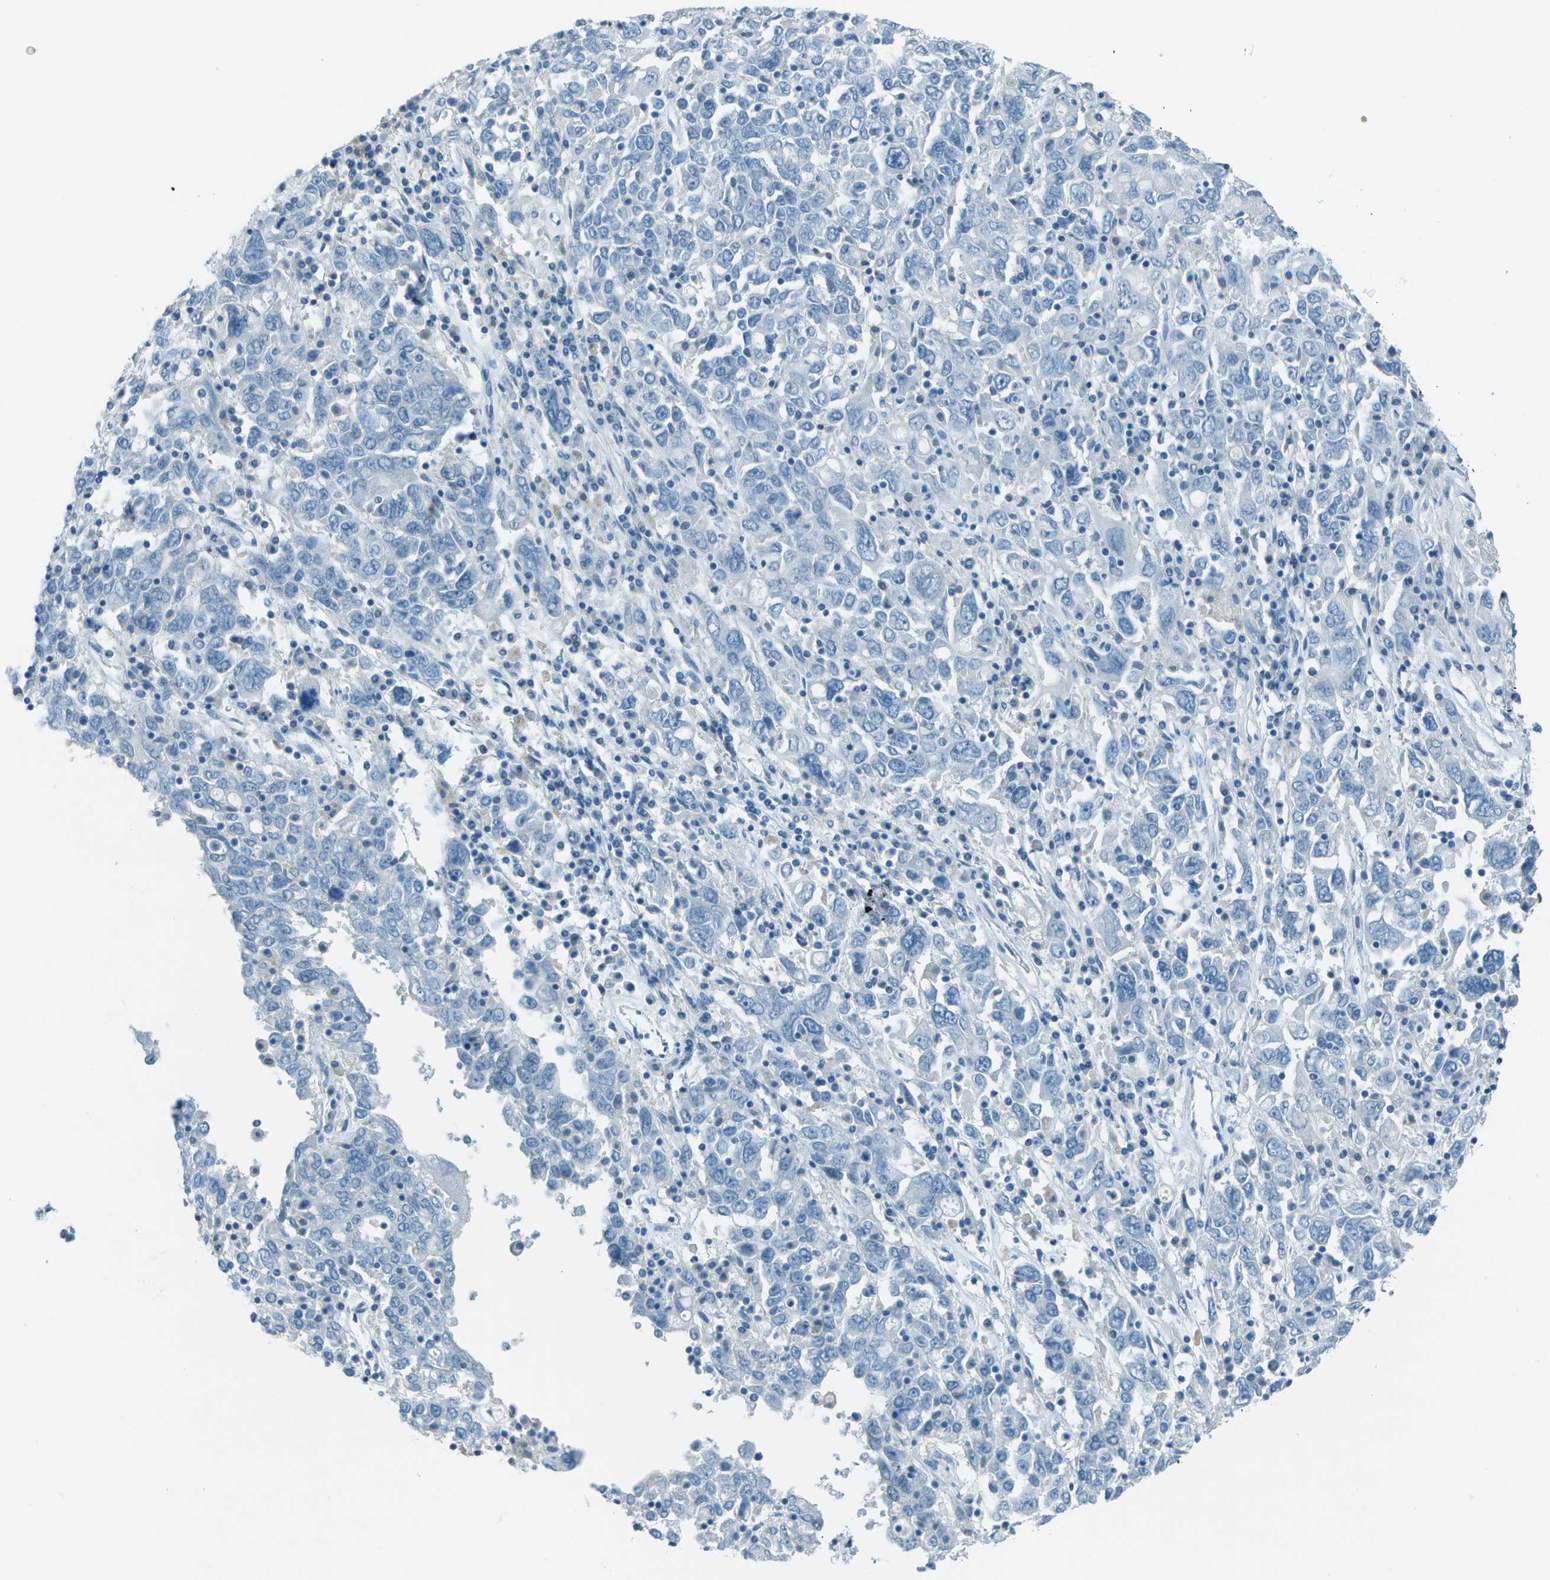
{"staining": {"intensity": "negative", "quantity": "none", "location": "none"}, "tissue": "ovarian cancer", "cell_type": "Tumor cells", "image_type": "cancer", "snomed": [{"axis": "morphology", "description": "Carcinoma, endometroid"}, {"axis": "topography", "description": "Ovary"}], "caption": "DAB (3,3'-diaminobenzidine) immunohistochemical staining of human ovarian endometroid carcinoma reveals no significant expression in tumor cells.", "gene": "FGF1", "patient": {"sex": "female", "age": 62}}